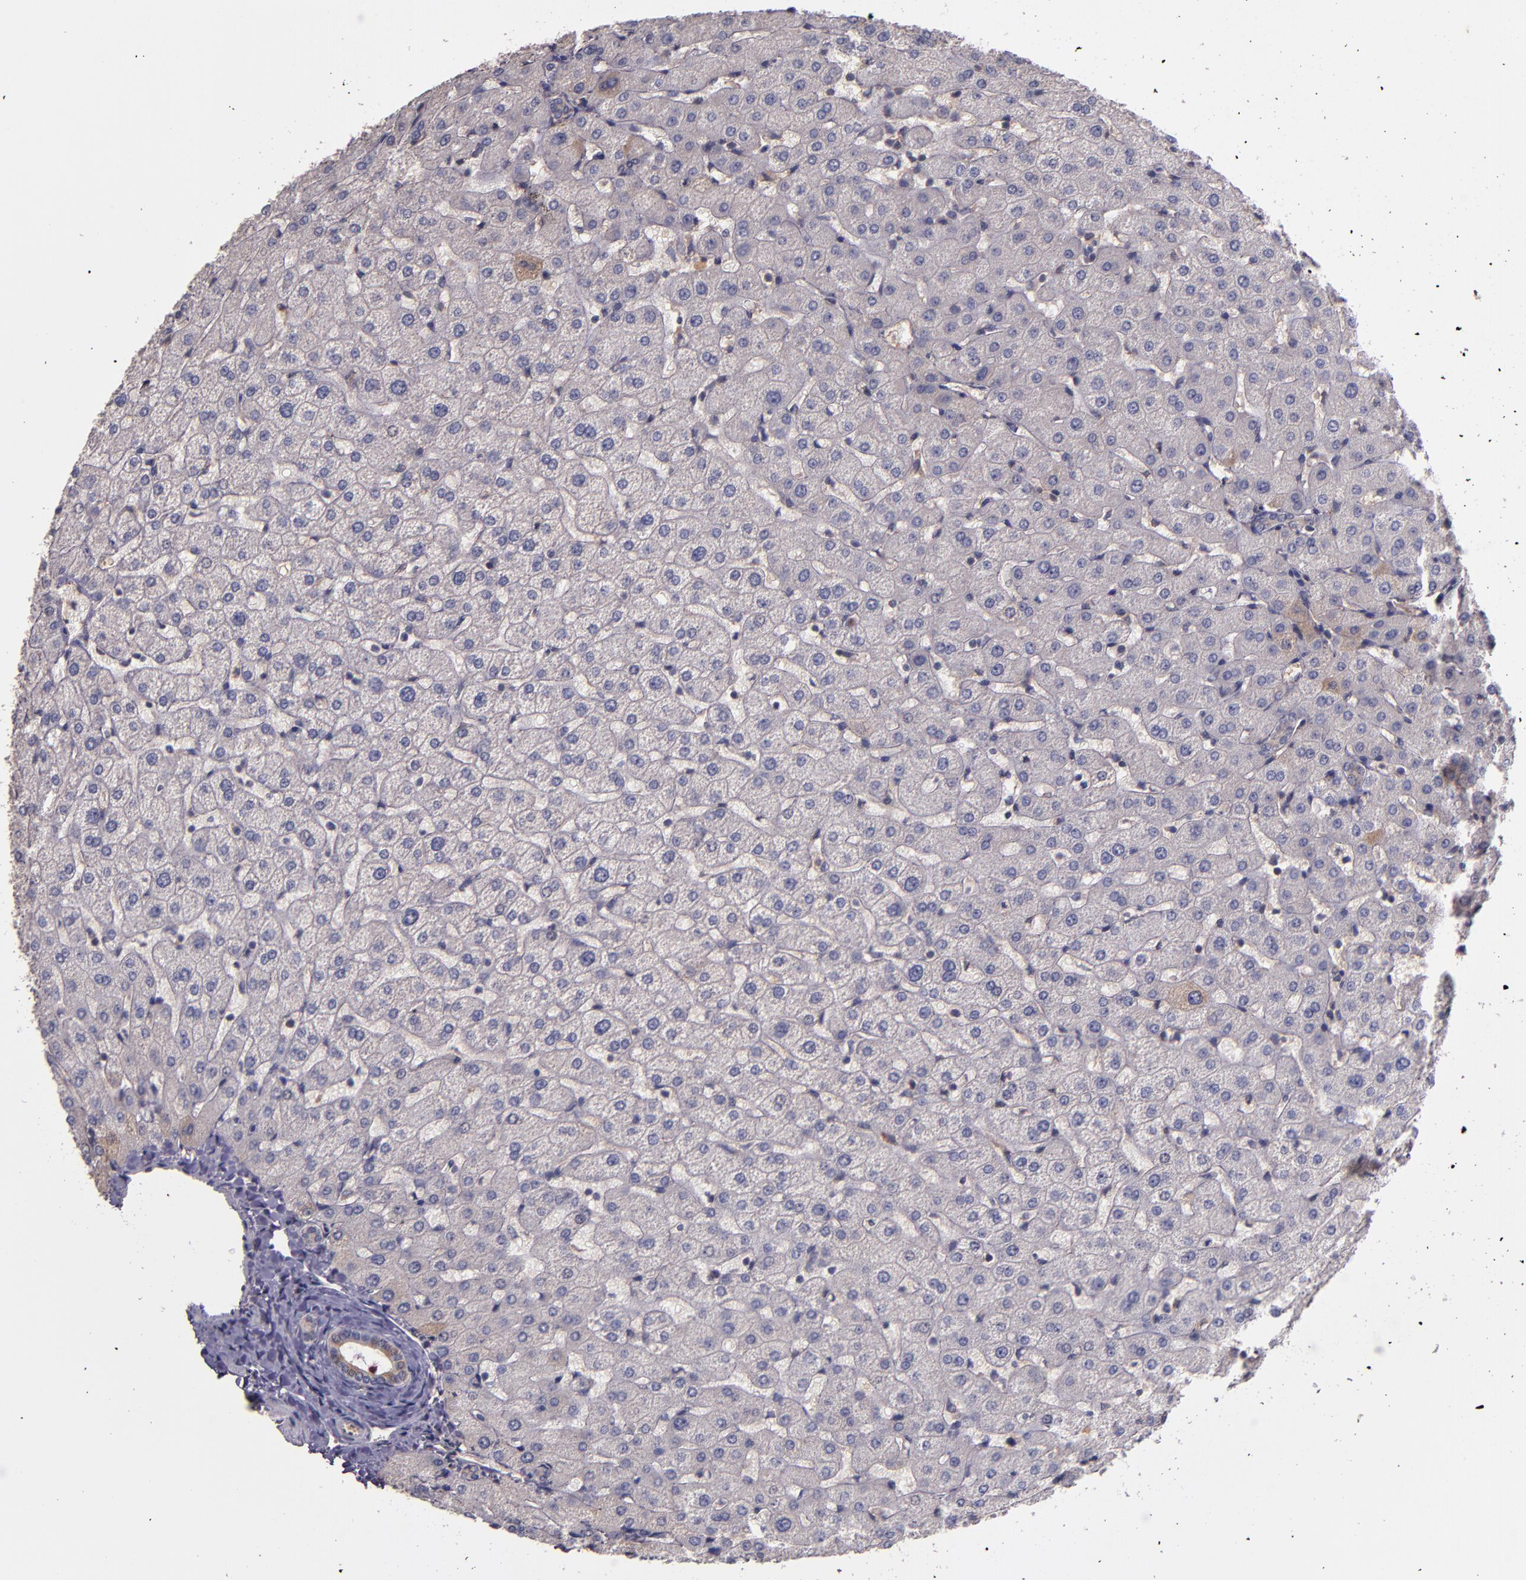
{"staining": {"intensity": "weak", "quantity": ">75%", "location": "cytoplasmic/membranous"}, "tissue": "liver", "cell_type": "Cholangiocytes", "image_type": "normal", "snomed": [{"axis": "morphology", "description": "Normal tissue, NOS"}, {"axis": "morphology", "description": "Fibrosis, NOS"}, {"axis": "topography", "description": "Liver"}], "caption": "This photomicrograph demonstrates IHC staining of unremarkable human liver, with low weak cytoplasmic/membranous staining in approximately >75% of cholangiocytes.", "gene": "PRAF2", "patient": {"sex": "female", "age": 29}}